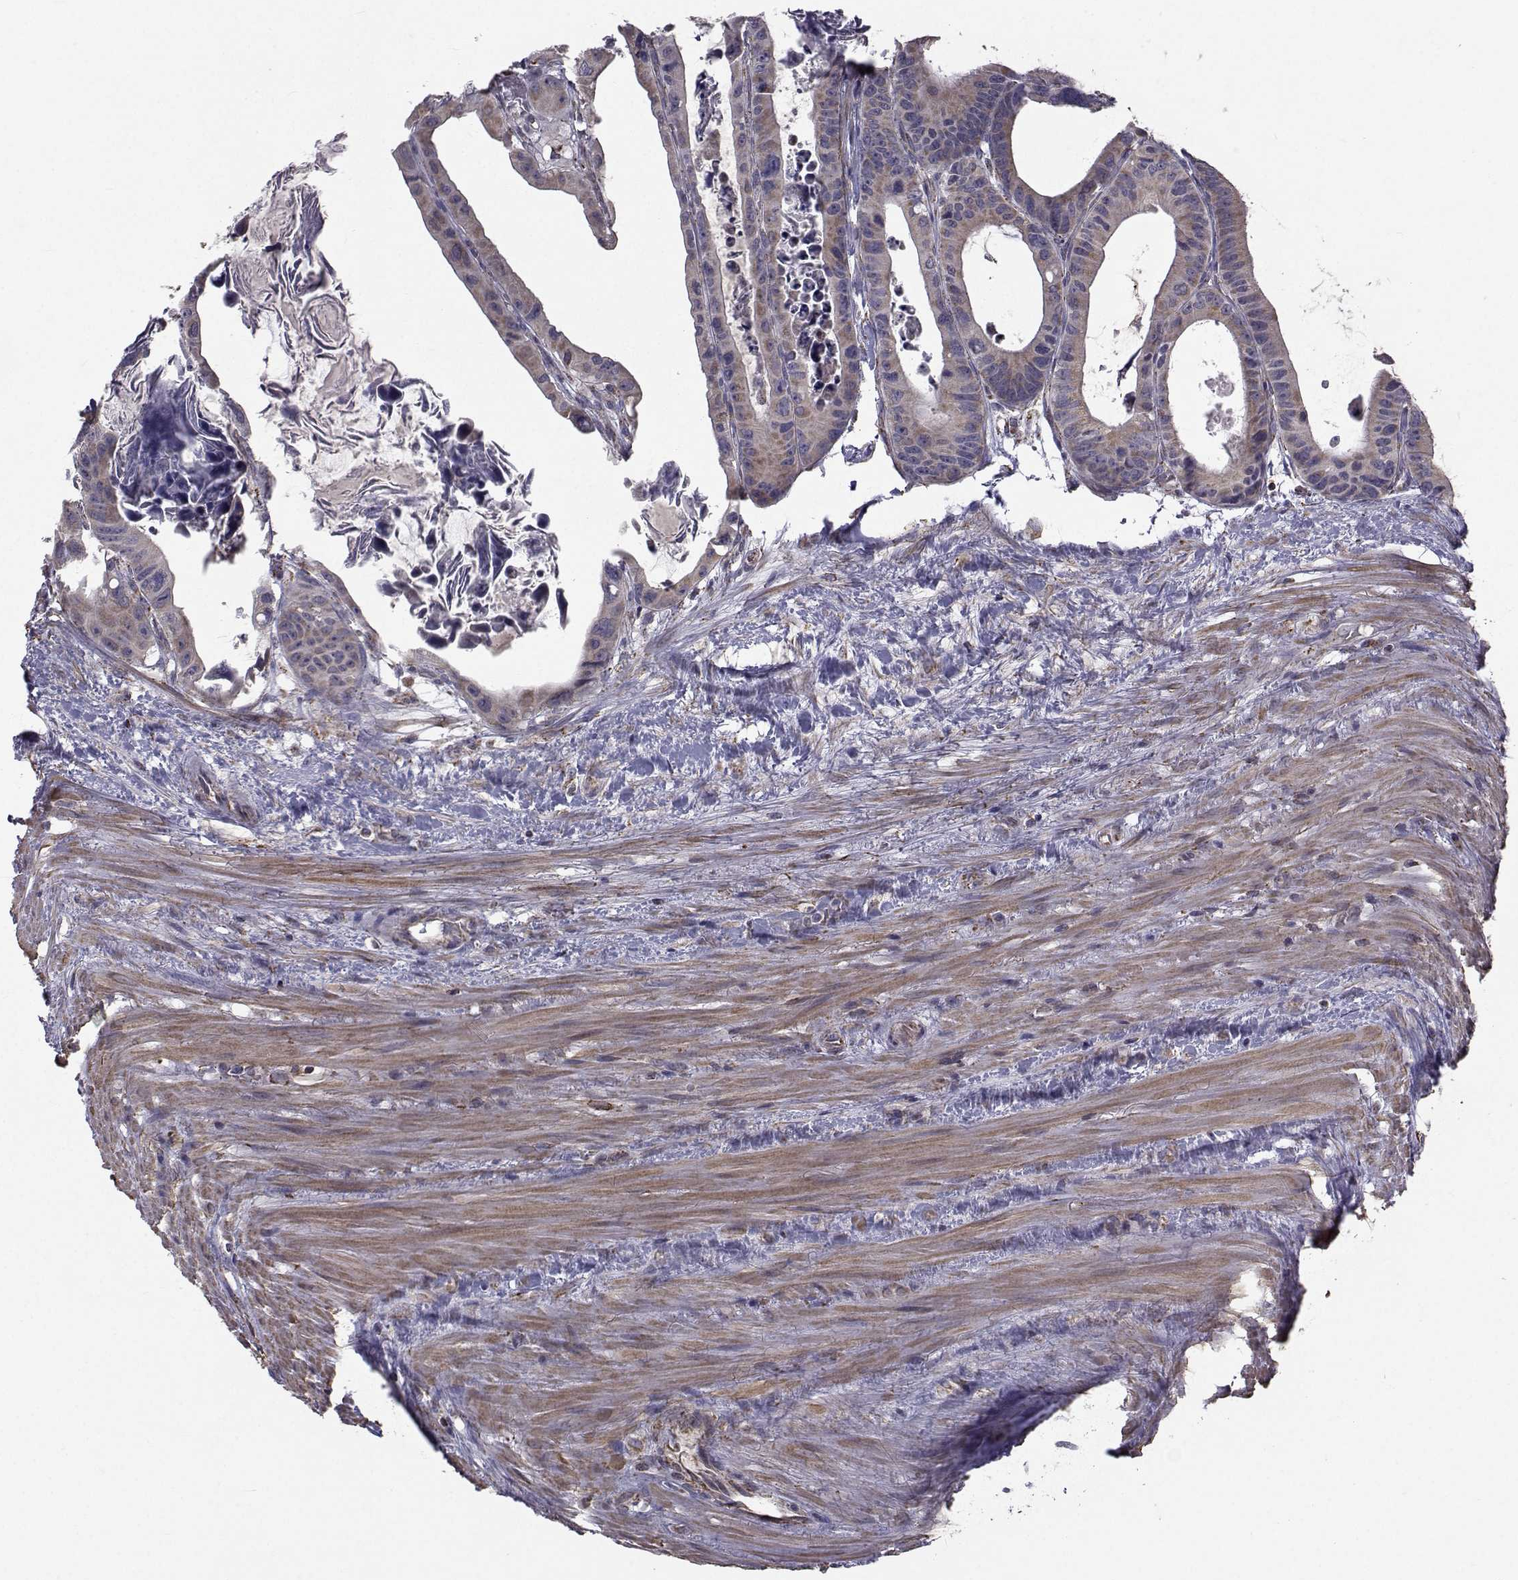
{"staining": {"intensity": "moderate", "quantity": ">75%", "location": "cytoplasmic/membranous"}, "tissue": "colorectal cancer", "cell_type": "Tumor cells", "image_type": "cancer", "snomed": [{"axis": "morphology", "description": "Adenocarcinoma, NOS"}, {"axis": "topography", "description": "Rectum"}], "caption": "A brown stain labels moderate cytoplasmic/membranous expression of a protein in colorectal cancer tumor cells. The staining was performed using DAB to visualize the protein expression in brown, while the nuclei were stained in blue with hematoxylin (Magnification: 20x).", "gene": "FDXR", "patient": {"sex": "male", "age": 64}}